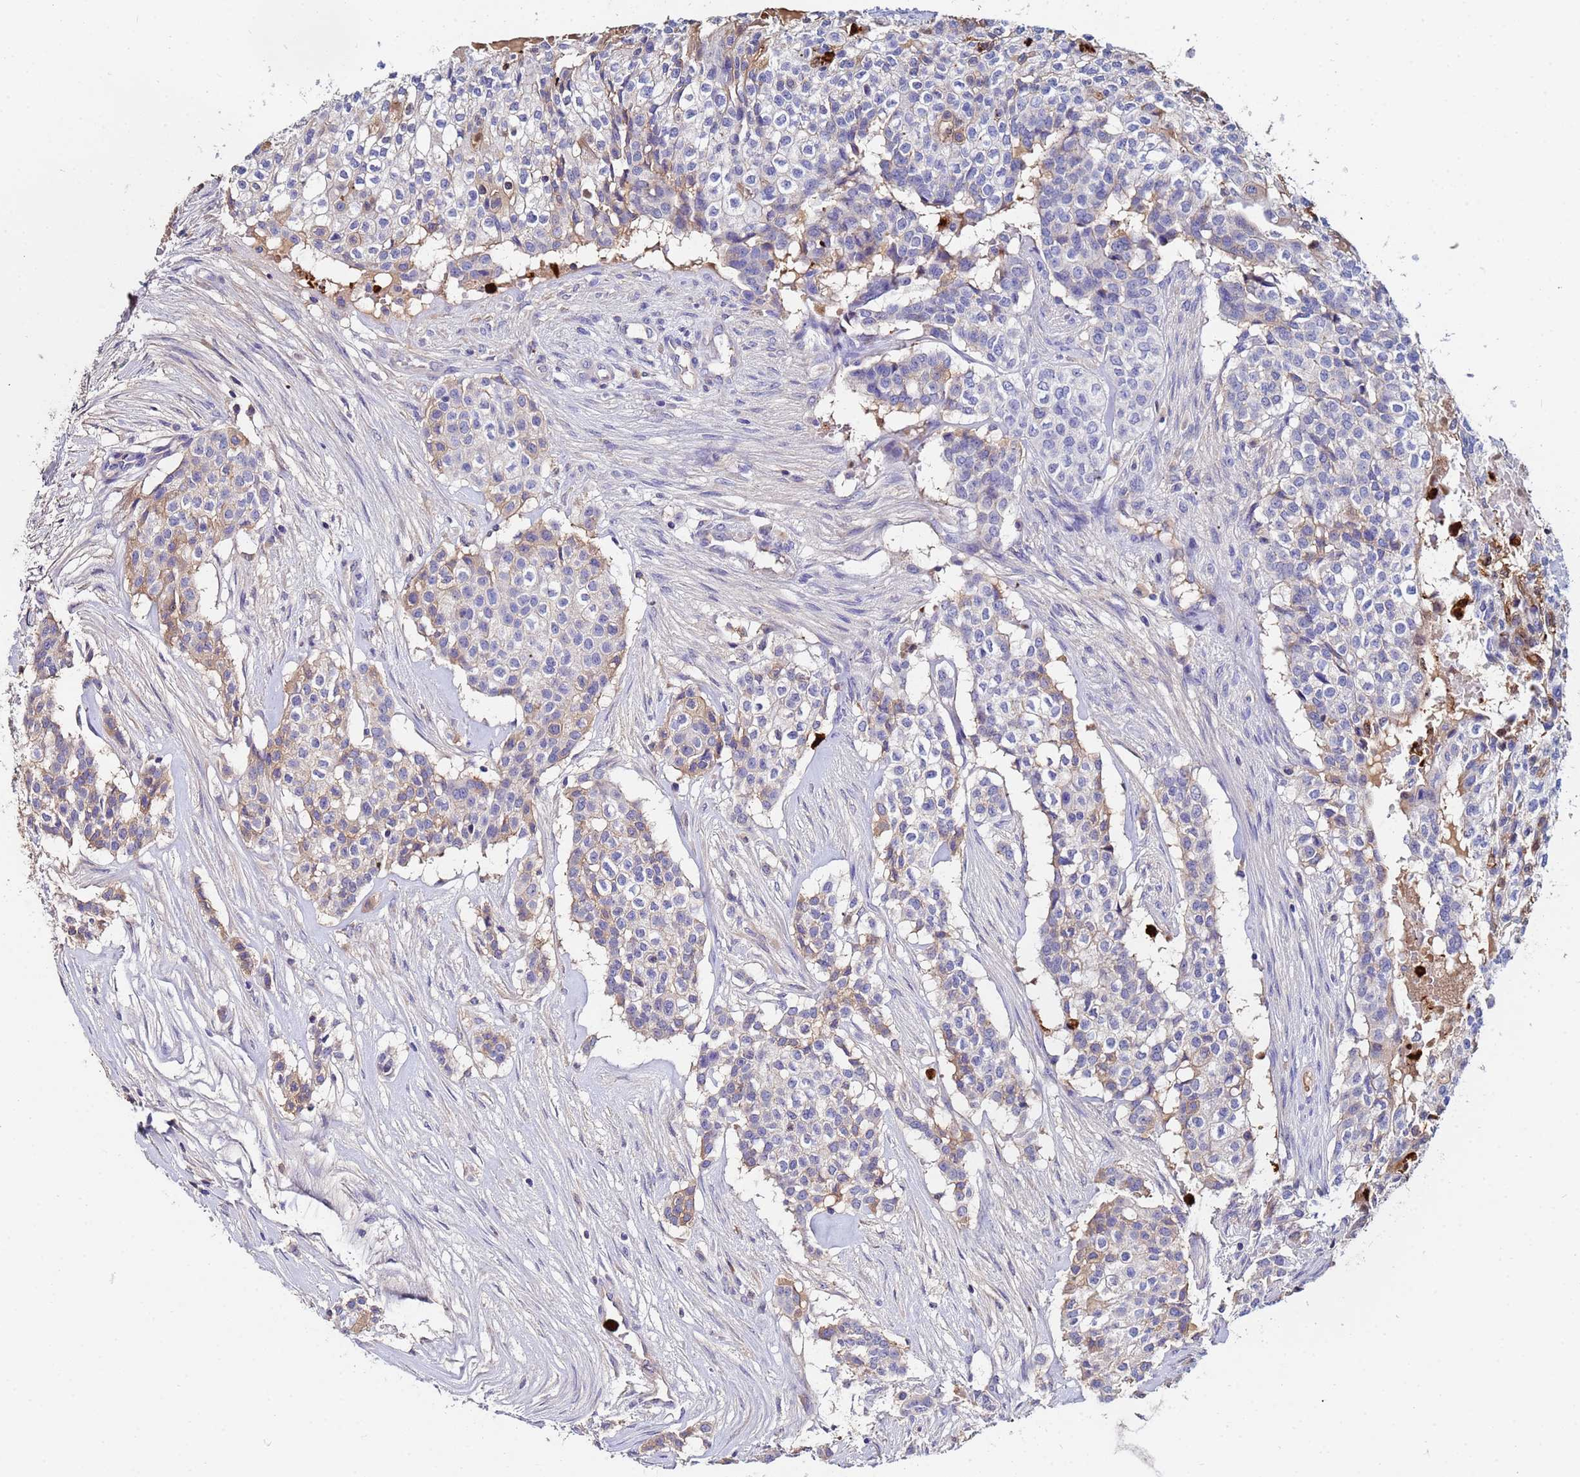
{"staining": {"intensity": "weak", "quantity": "<25%", "location": "cytoplasmic/membranous"}, "tissue": "head and neck cancer", "cell_type": "Tumor cells", "image_type": "cancer", "snomed": [{"axis": "morphology", "description": "Adenocarcinoma, NOS"}, {"axis": "topography", "description": "Head-Neck"}], "caption": "DAB (3,3'-diaminobenzidine) immunohistochemical staining of human head and neck adenocarcinoma demonstrates no significant positivity in tumor cells.", "gene": "TUBAL3", "patient": {"sex": "male", "age": 81}}